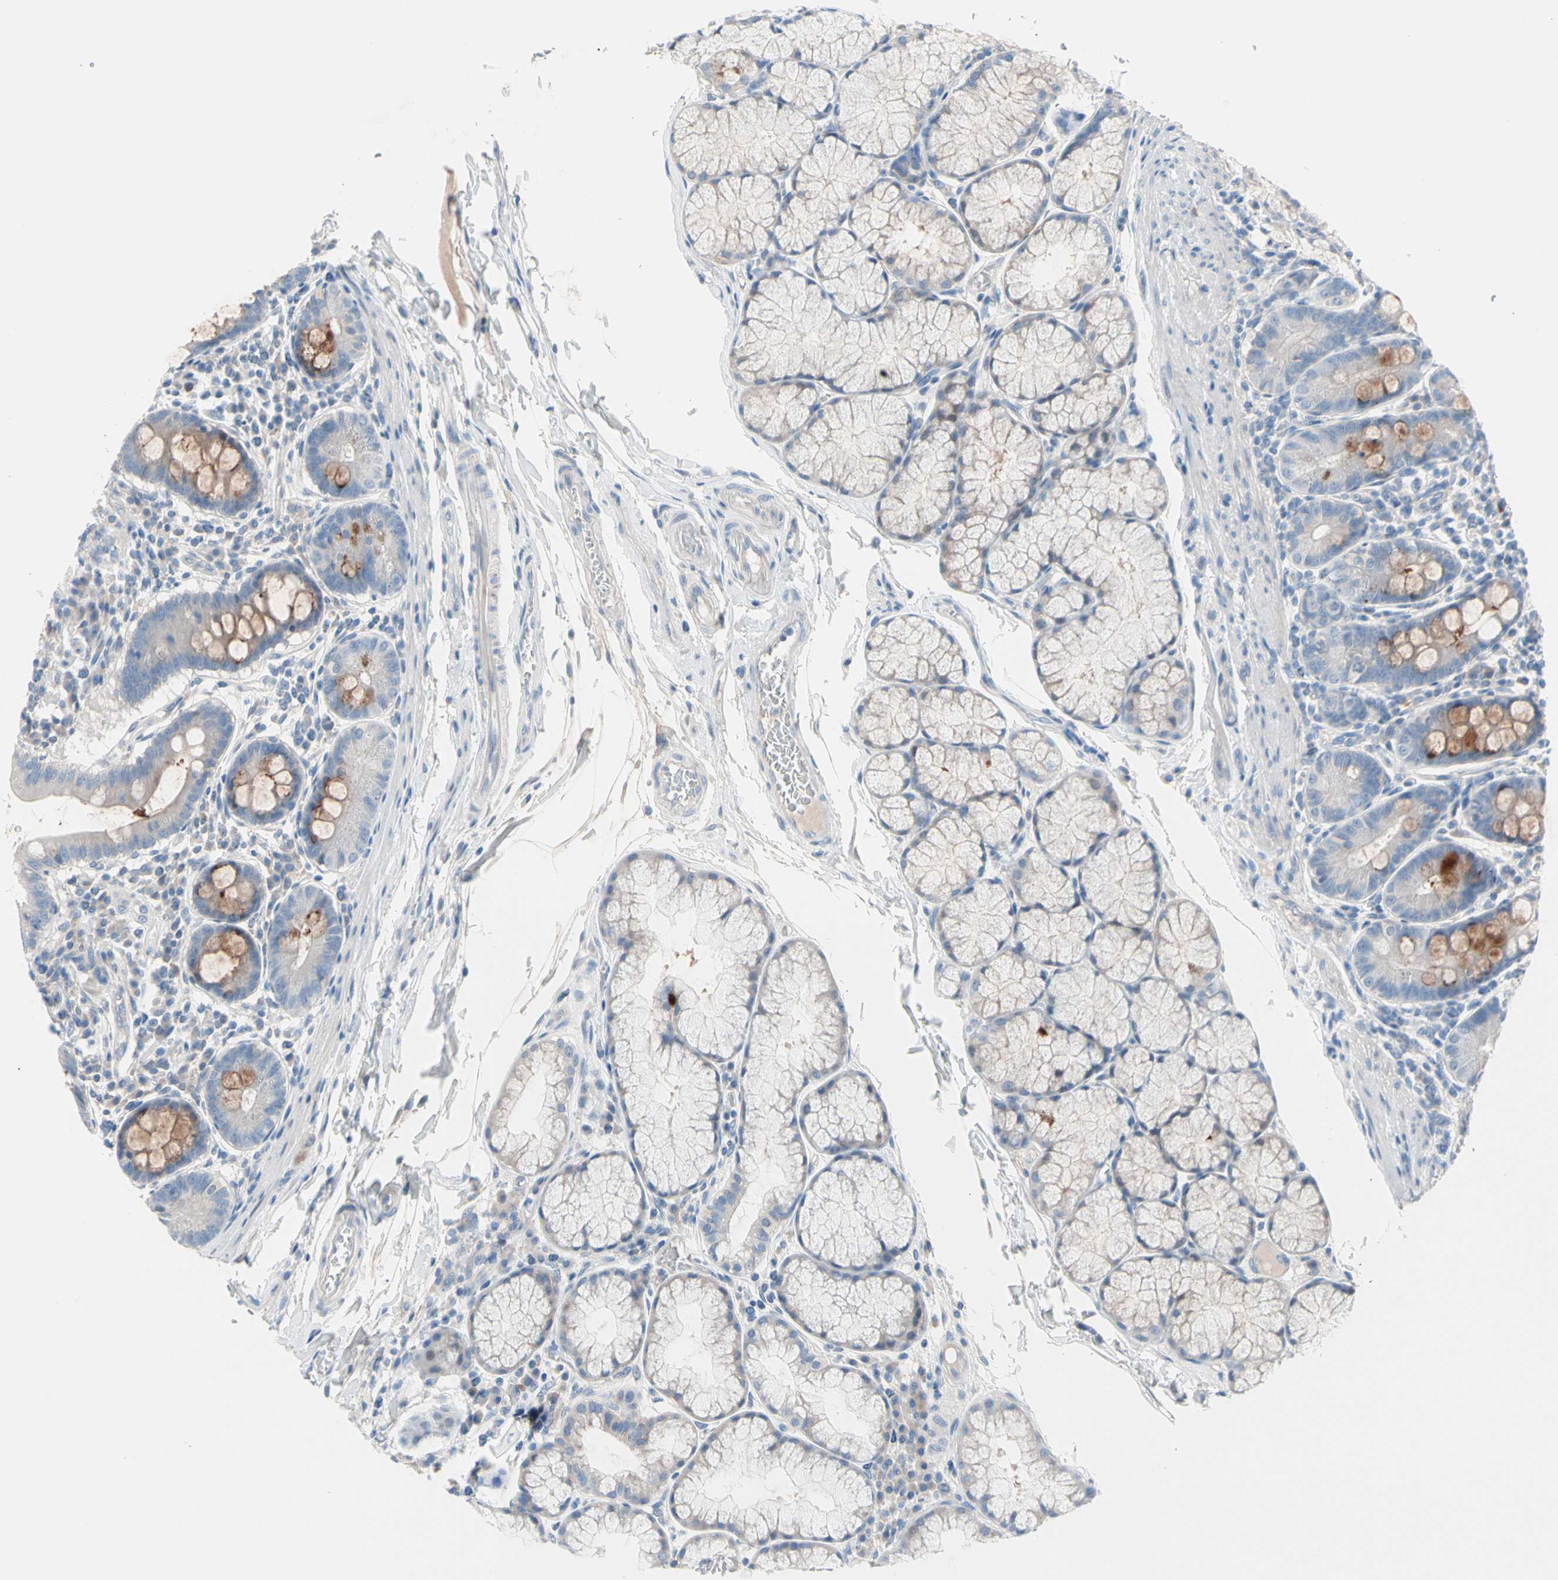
{"staining": {"intensity": "weak", "quantity": "25%-75%", "location": "cytoplasmic/membranous"}, "tissue": "duodenum", "cell_type": "Glandular cells", "image_type": "normal", "snomed": [{"axis": "morphology", "description": "Normal tissue, NOS"}, {"axis": "topography", "description": "Duodenum"}], "caption": "Immunohistochemistry micrograph of benign human duodenum stained for a protein (brown), which shows low levels of weak cytoplasmic/membranous expression in about 25%-75% of glandular cells.", "gene": "CASQ1", "patient": {"sex": "male", "age": 50}}